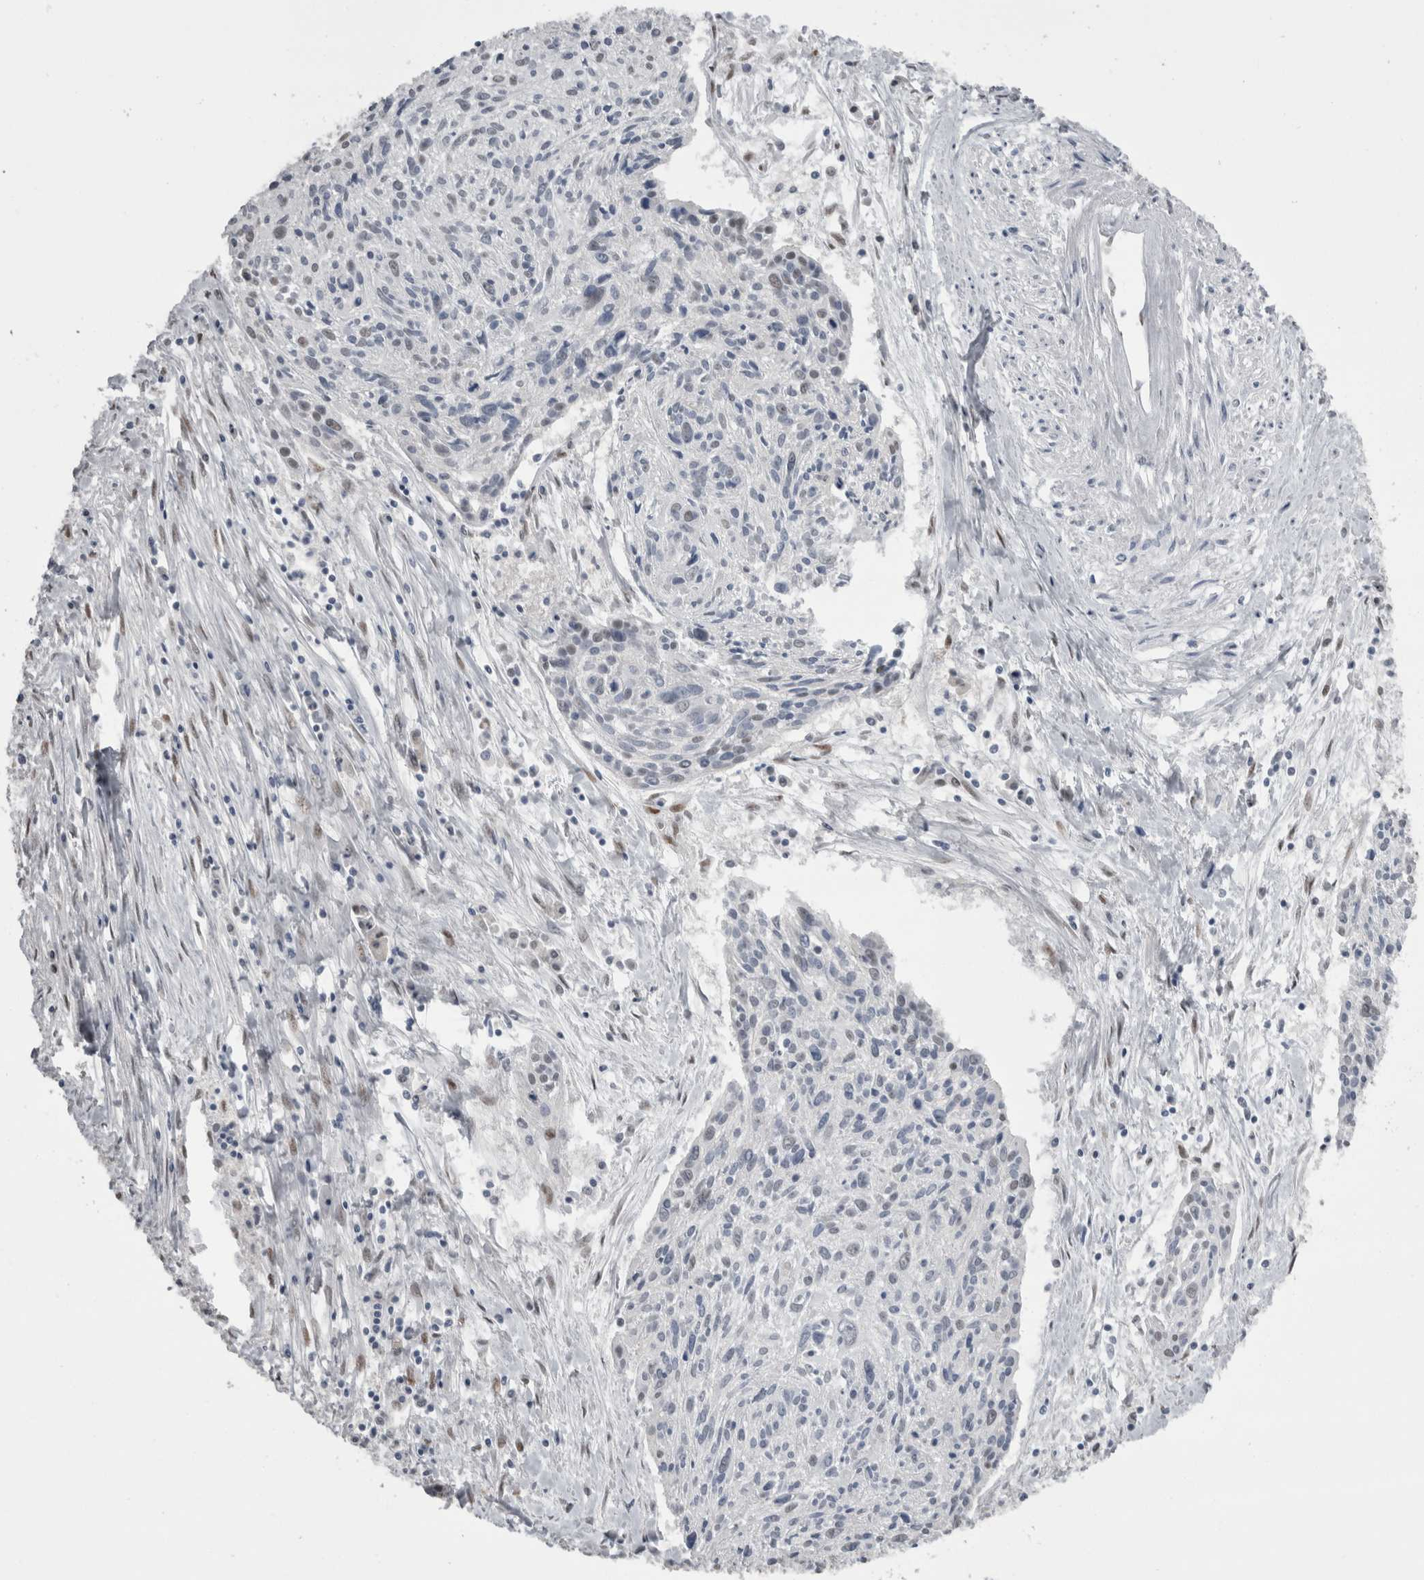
{"staining": {"intensity": "weak", "quantity": "<25%", "location": "nuclear"}, "tissue": "cervical cancer", "cell_type": "Tumor cells", "image_type": "cancer", "snomed": [{"axis": "morphology", "description": "Squamous cell carcinoma, NOS"}, {"axis": "topography", "description": "Cervix"}], "caption": "Tumor cells are negative for protein expression in human cervical cancer (squamous cell carcinoma).", "gene": "C1orf54", "patient": {"sex": "female", "age": 51}}